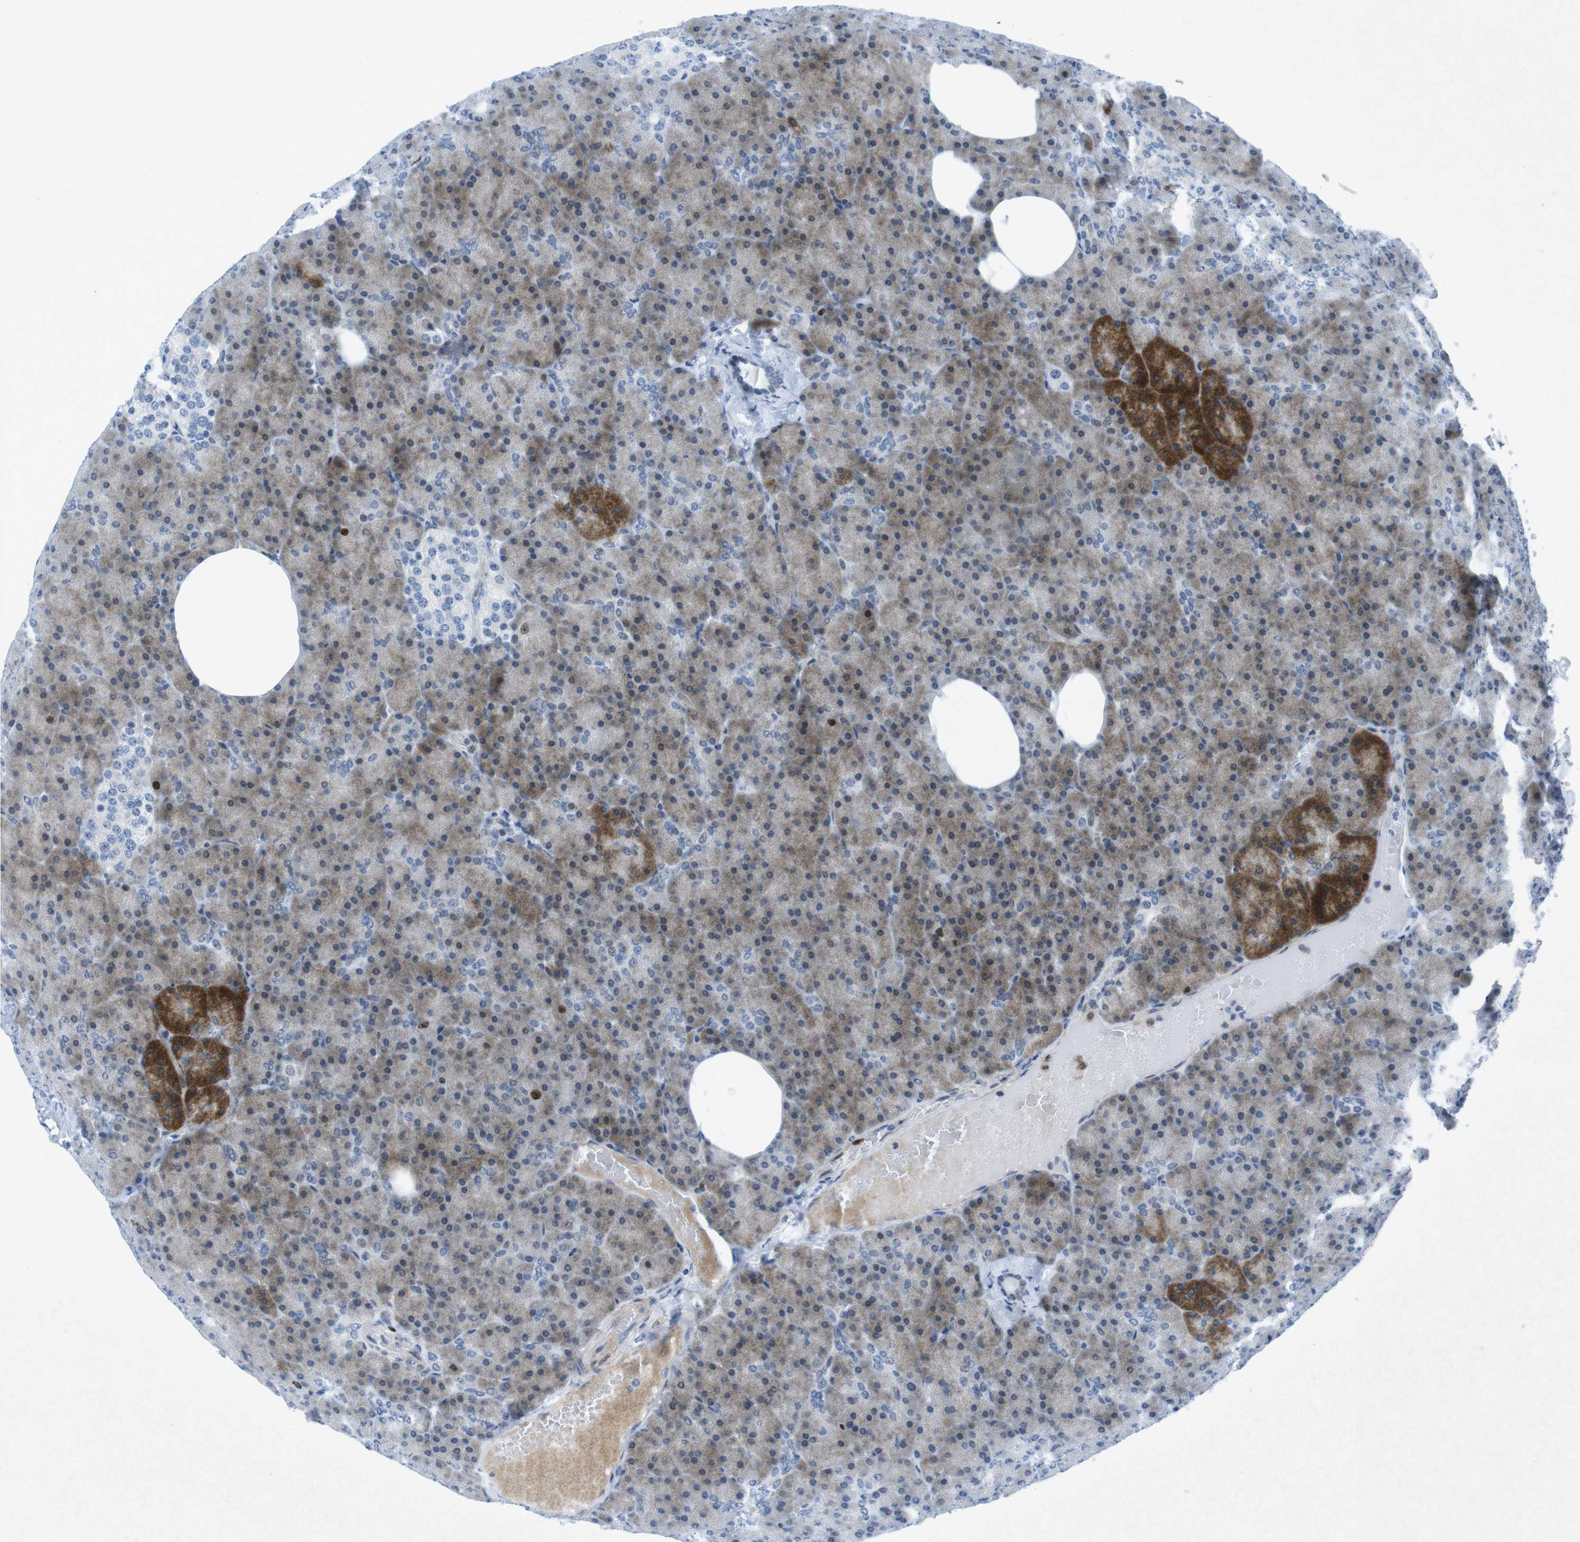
{"staining": {"intensity": "strong", "quantity": "<25%", "location": "cytoplasmic/membranous"}, "tissue": "pancreas", "cell_type": "Exocrine glandular cells", "image_type": "normal", "snomed": [{"axis": "morphology", "description": "Normal tissue, NOS"}, {"axis": "topography", "description": "Pancreas"}], "caption": "A brown stain labels strong cytoplasmic/membranous positivity of a protein in exocrine glandular cells of unremarkable pancreas. (IHC, brightfield microscopy, high magnification).", "gene": "CHAF1A", "patient": {"sex": "female", "age": 35}}